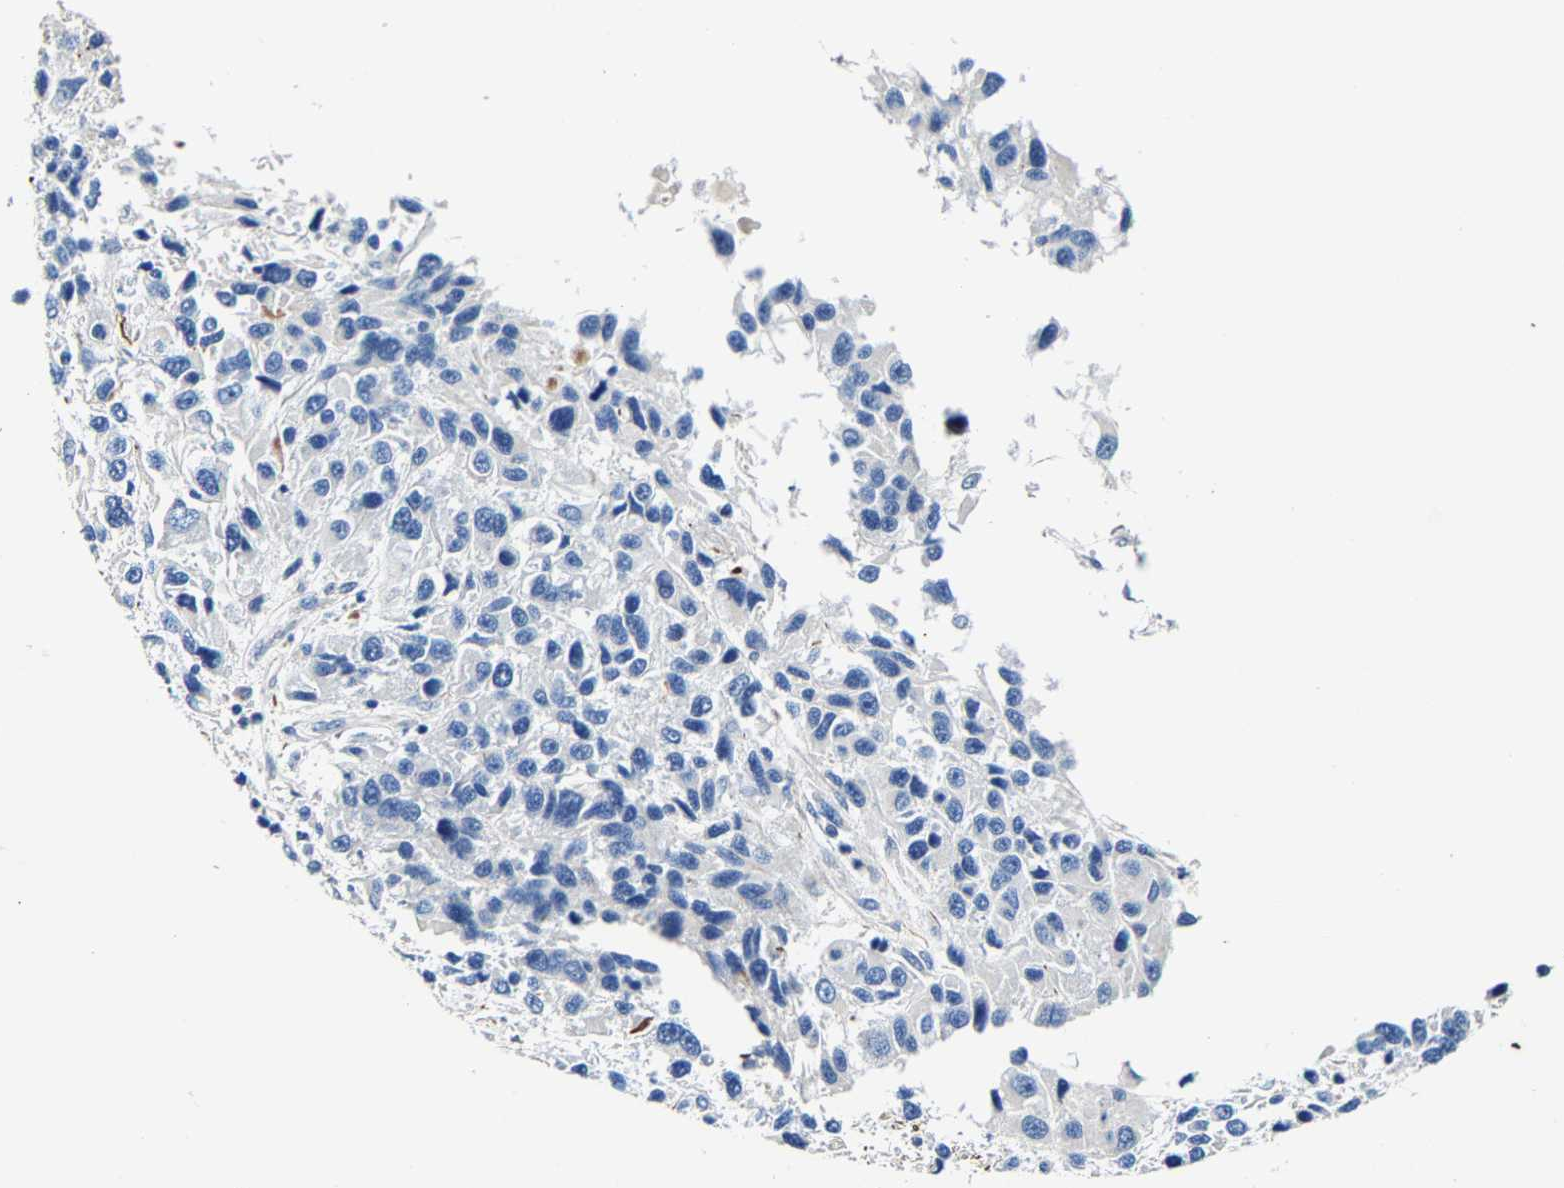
{"staining": {"intensity": "negative", "quantity": "none", "location": "none"}, "tissue": "melanoma", "cell_type": "Tumor cells", "image_type": "cancer", "snomed": [{"axis": "morphology", "description": "Malignant melanoma, NOS"}, {"axis": "topography", "description": "Skin"}], "caption": "IHC of melanoma demonstrates no positivity in tumor cells.", "gene": "MMEL1", "patient": {"sex": "male", "age": 53}}